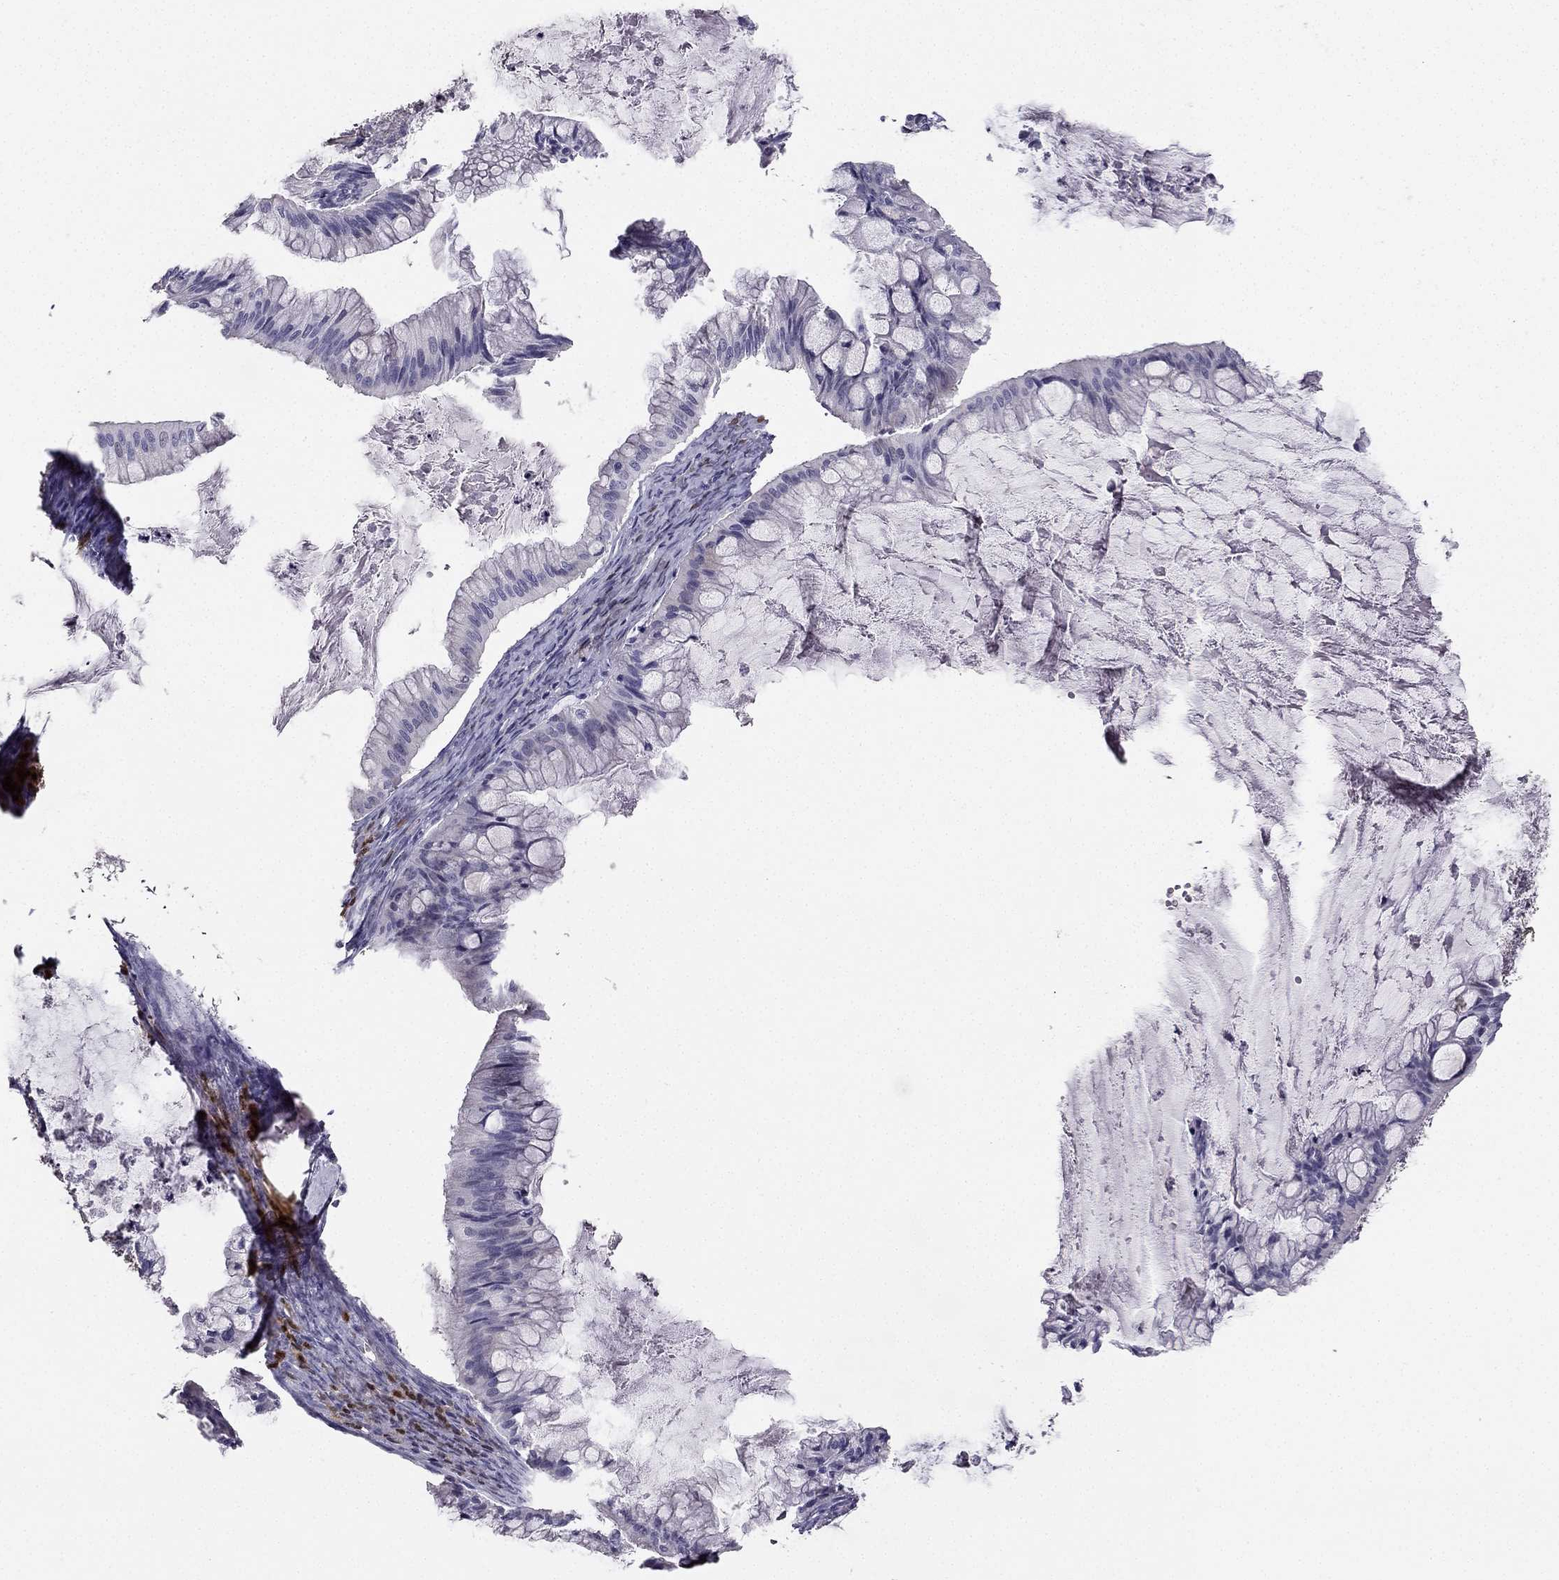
{"staining": {"intensity": "negative", "quantity": "none", "location": "none"}, "tissue": "ovarian cancer", "cell_type": "Tumor cells", "image_type": "cancer", "snomed": [{"axis": "morphology", "description": "Cystadenocarcinoma, mucinous, NOS"}, {"axis": "topography", "description": "Ovary"}], "caption": "An image of ovarian mucinous cystadenocarcinoma stained for a protein exhibits no brown staining in tumor cells.", "gene": "CALB2", "patient": {"sex": "female", "age": 57}}